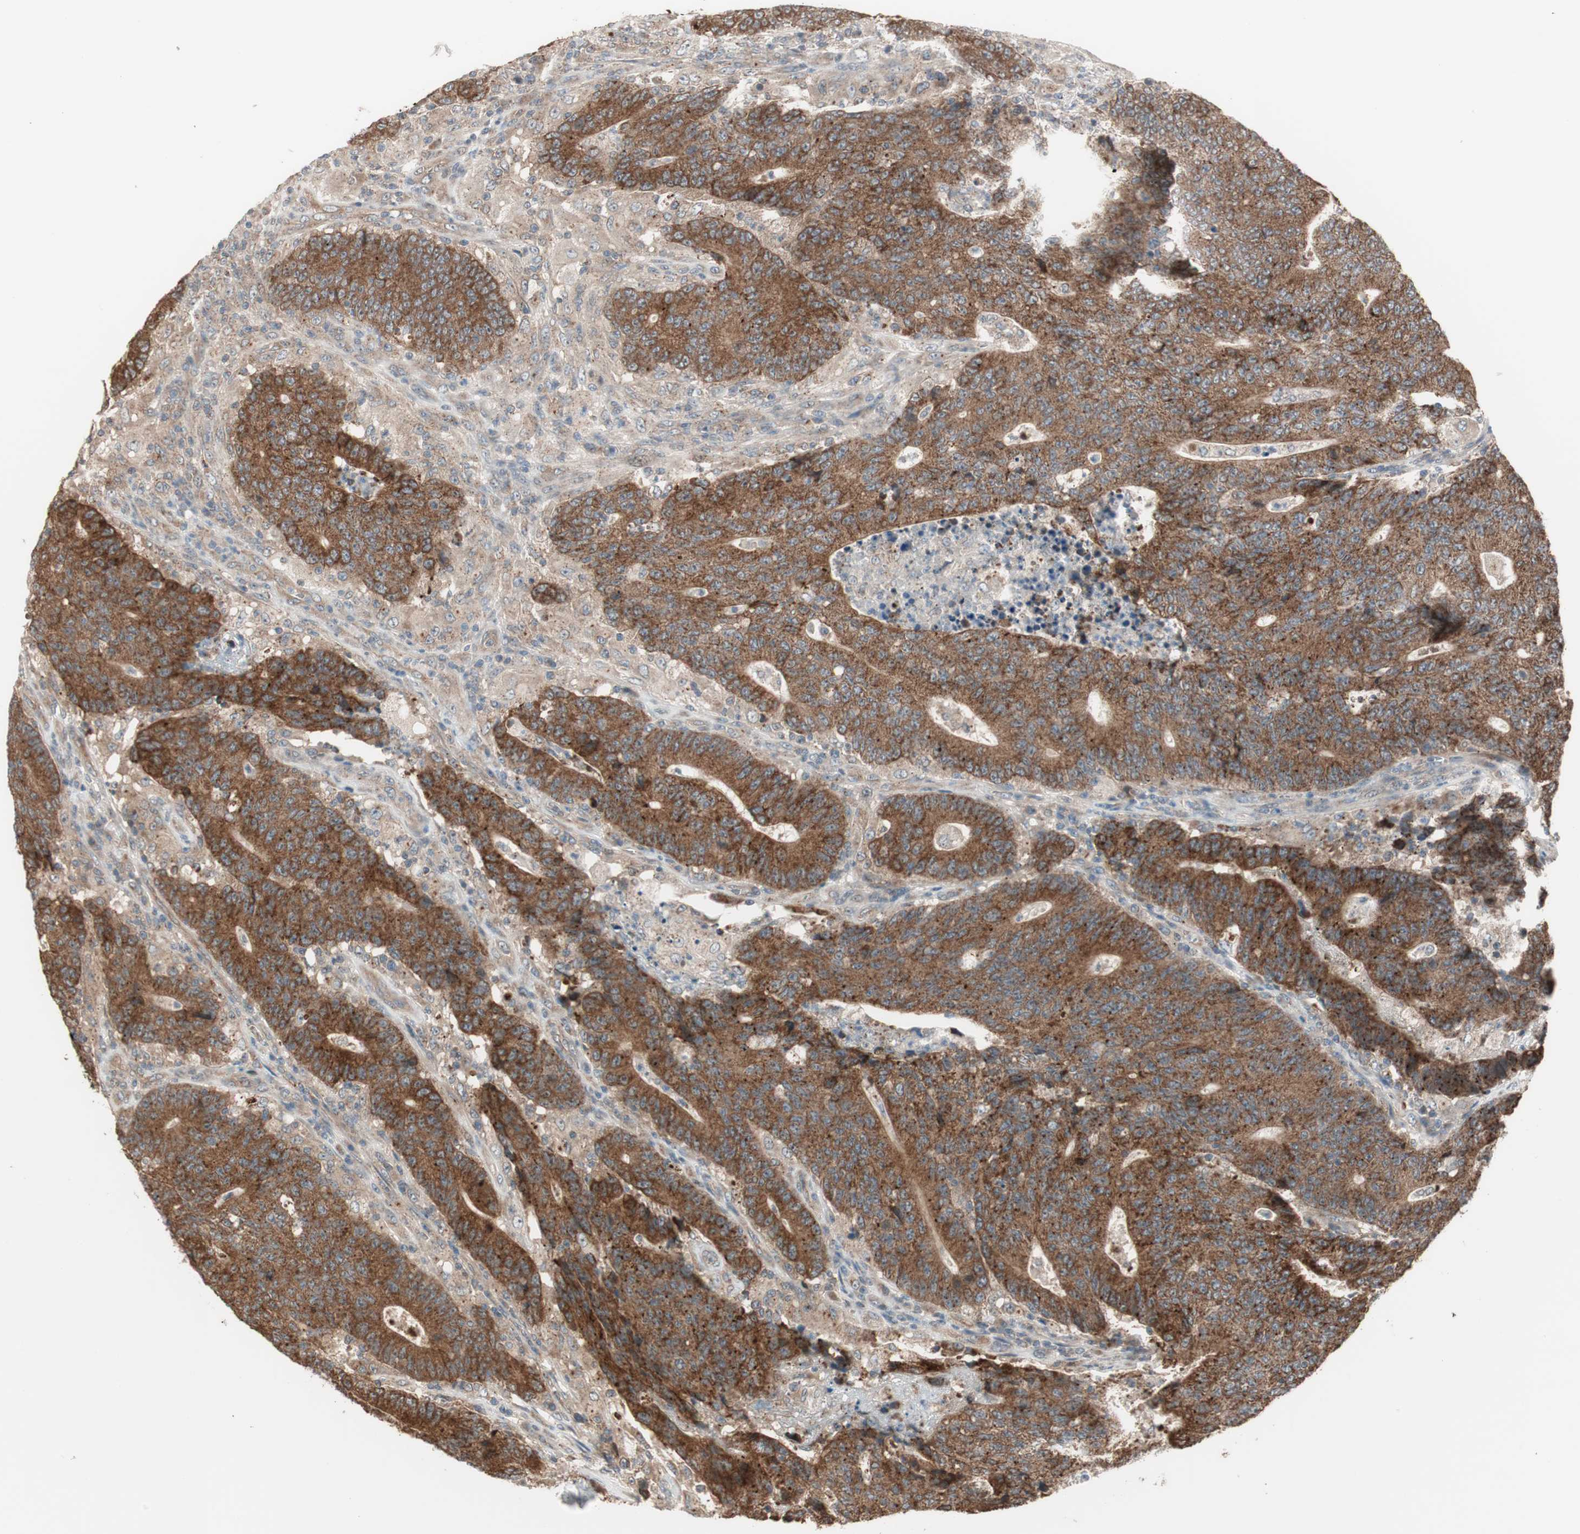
{"staining": {"intensity": "strong", "quantity": ">75%", "location": "cytoplasmic/membranous"}, "tissue": "colorectal cancer", "cell_type": "Tumor cells", "image_type": "cancer", "snomed": [{"axis": "morphology", "description": "Normal tissue, NOS"}, {"axis": "morphology", "description": "Adenocarcinoma, NOS"}, {"axis": "topography", "description": "Colon"}], "caption": "An image of human colorectal cancer (adenocarcinoma) stained for a protein exhibits strong cytoplasmic/membranous brown staining in tumor cells. (Stains: DAB (3,3'-diaminobenzidine) in brown, nuclei in blue, Microscopy: brightfield microscopy at high magnification).", "gene": "FBXO5", "patient": {"sex": "female", "age": 75}}